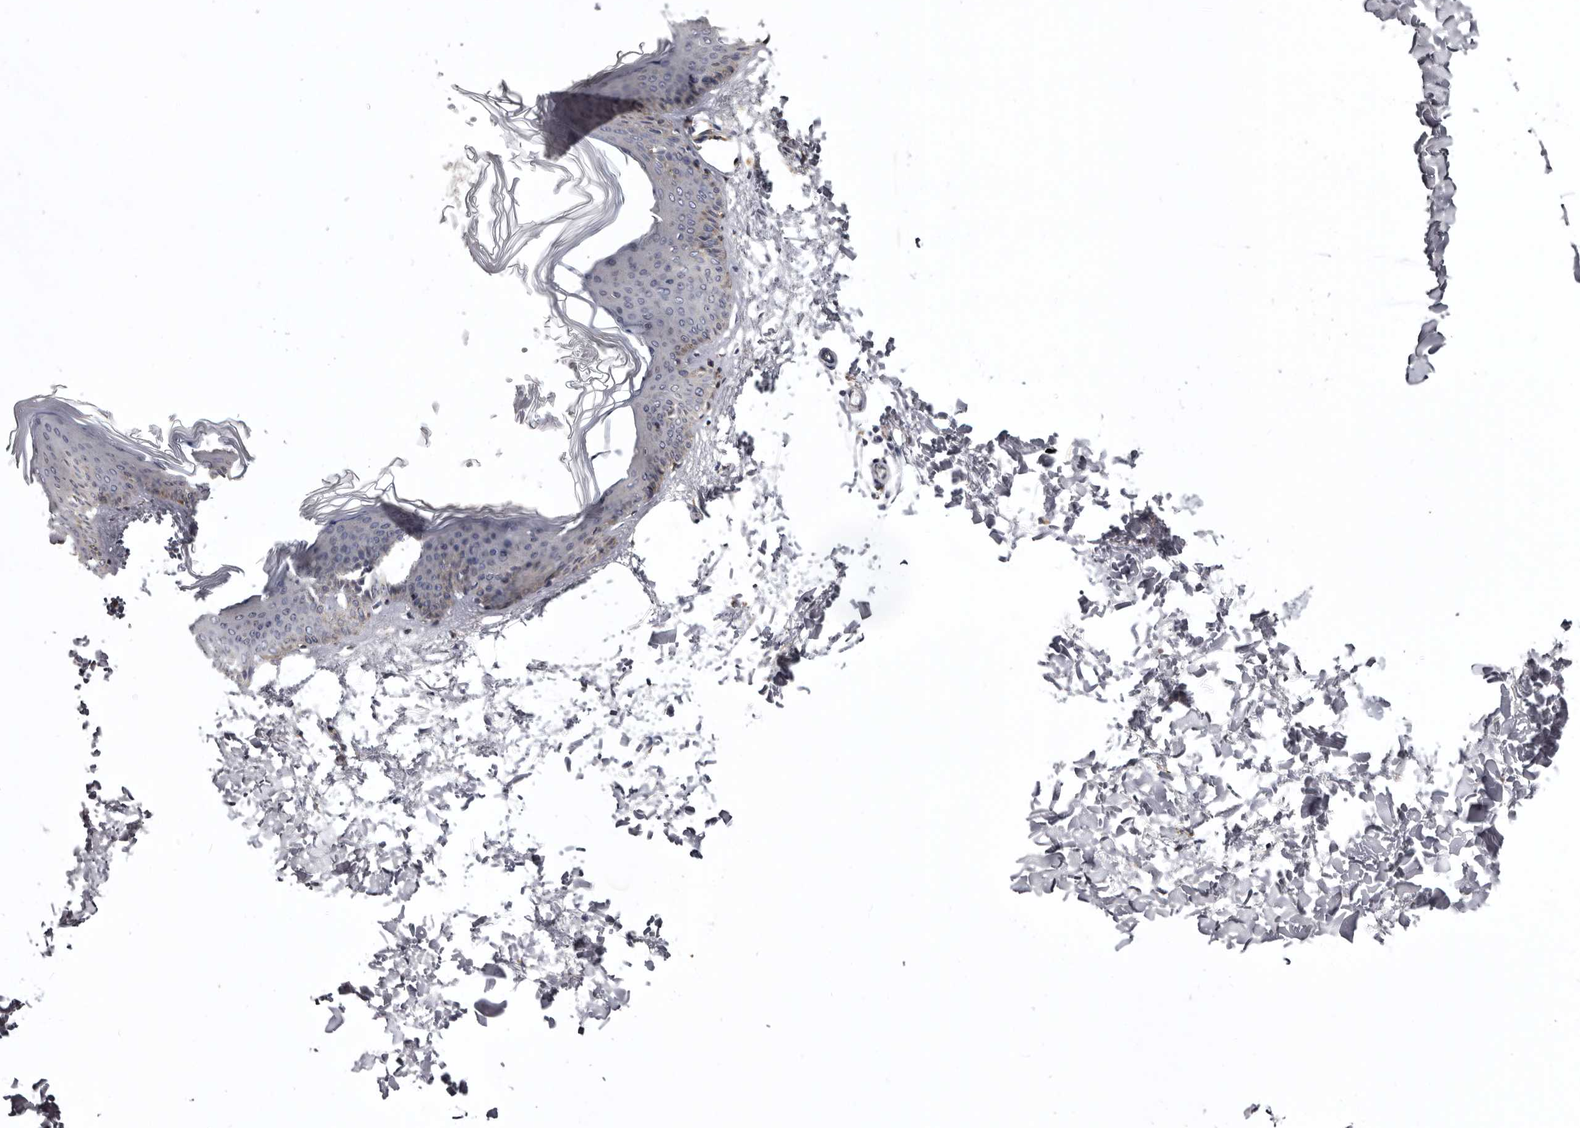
{"staining": {"intensity": "negative", "quantity": "none", "location": "none"}, "tissue": "skin", "cell_type": "Fibroblasts", "image_type": "normal", "snomed": [{"axis": "morphology", "description": "Normal tissue, NOS"}, {"axis": "topography", "description": "Skin"}], "caption": "Immunohistochemistry of benign skin exhibits no staining in fibroblasts.", "gene": "INKA2", "patient": {"sex": "female", "age": 27}}